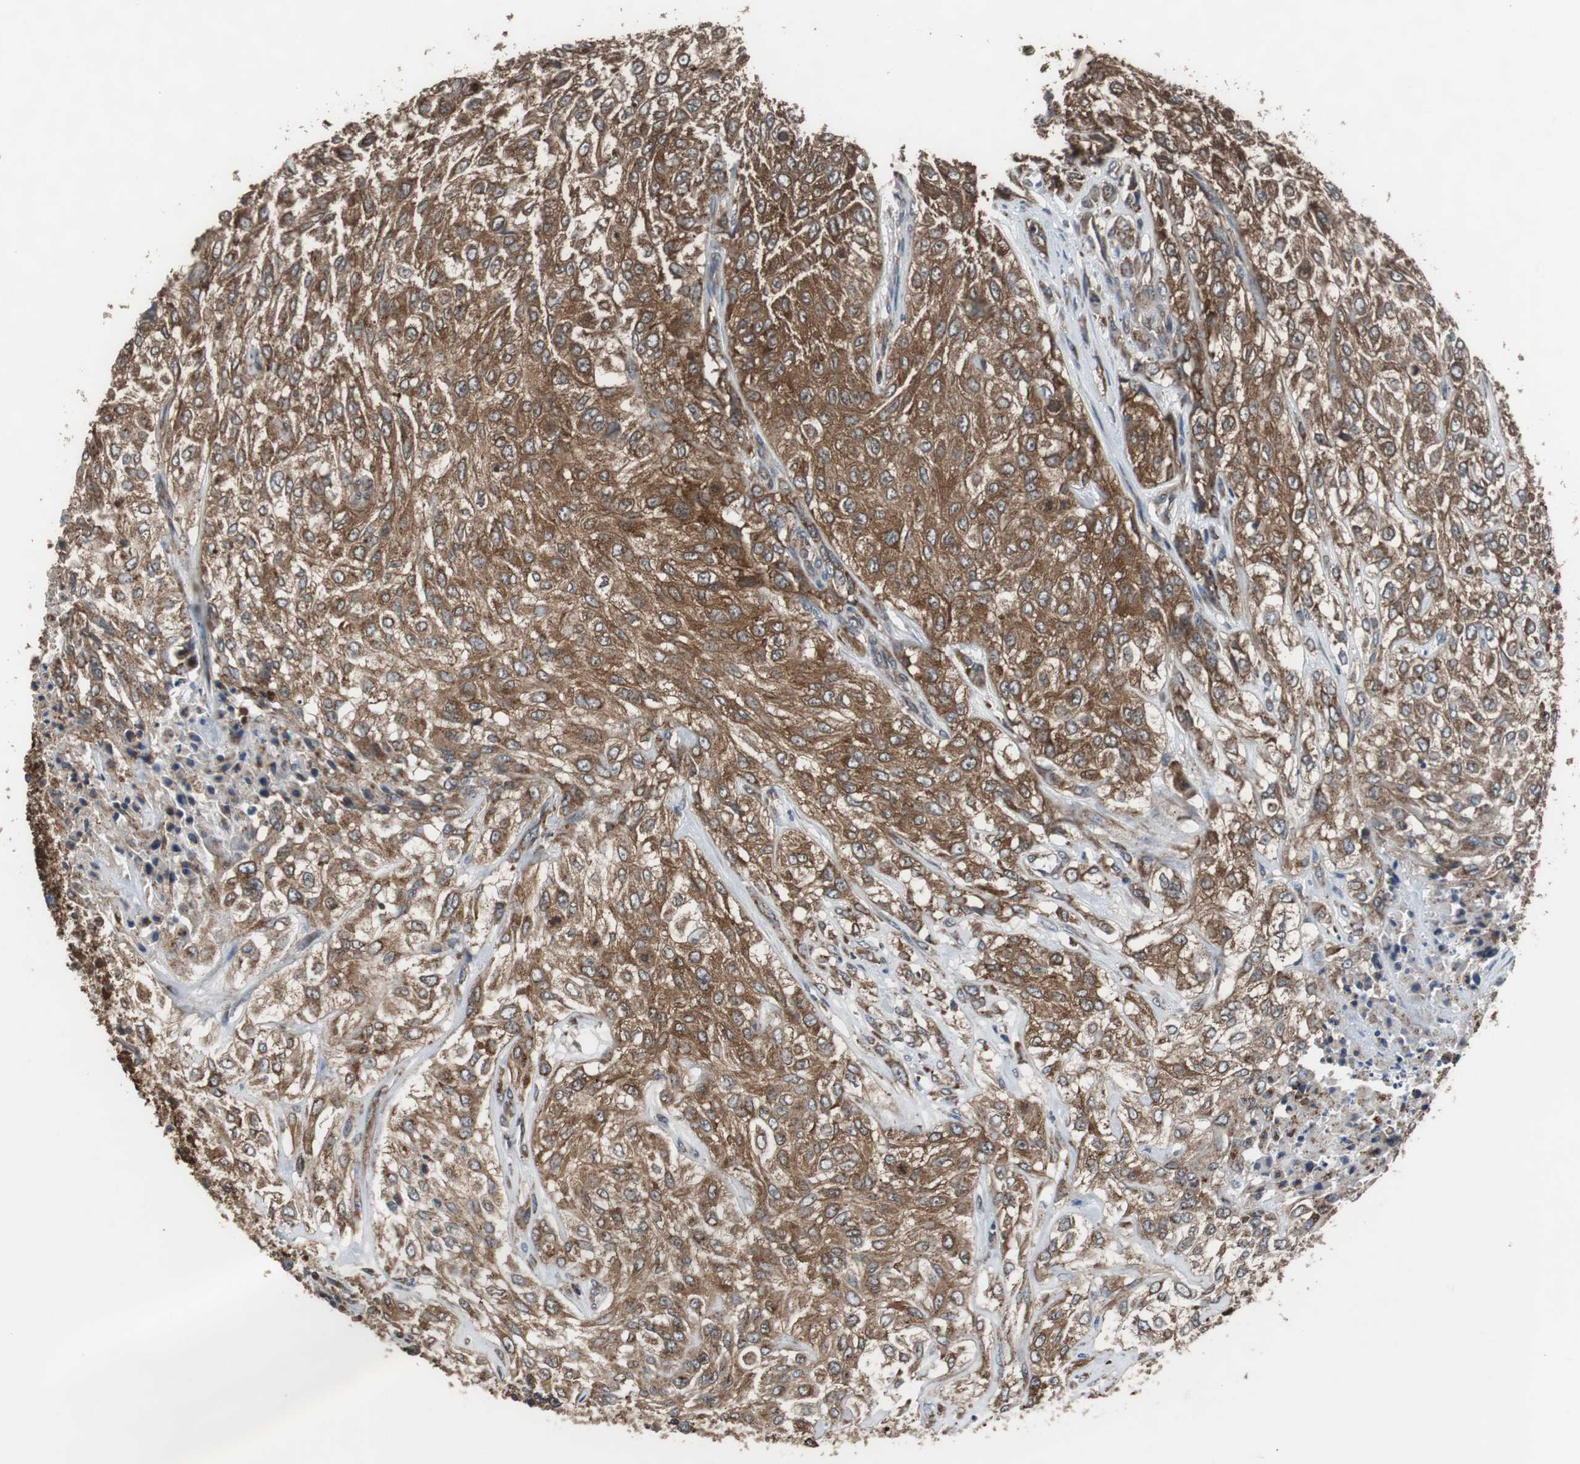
{"staining": {"intensity": "strong", "quantity": ">75%", "location": "cytoplasmic/membranous"}, "tissue": "urothelial cancer", "cell_type": "Tumor cells", "image_type": "cancer", "snomed": [{"axis": "morphology", "description": "Urothelial carcinoma, High grade"}, {"axis": "topography", "description": "Urinary bladder"}], "caption": "DAB immunohistochemical staining of urothelial carcinoma (high-grade) exhibits strong cytoplasmic/membranous protein positivity in approximately >75% of tumor cells.", "gene": "USP10", "patient": {"sex": "male", "age": 57}}